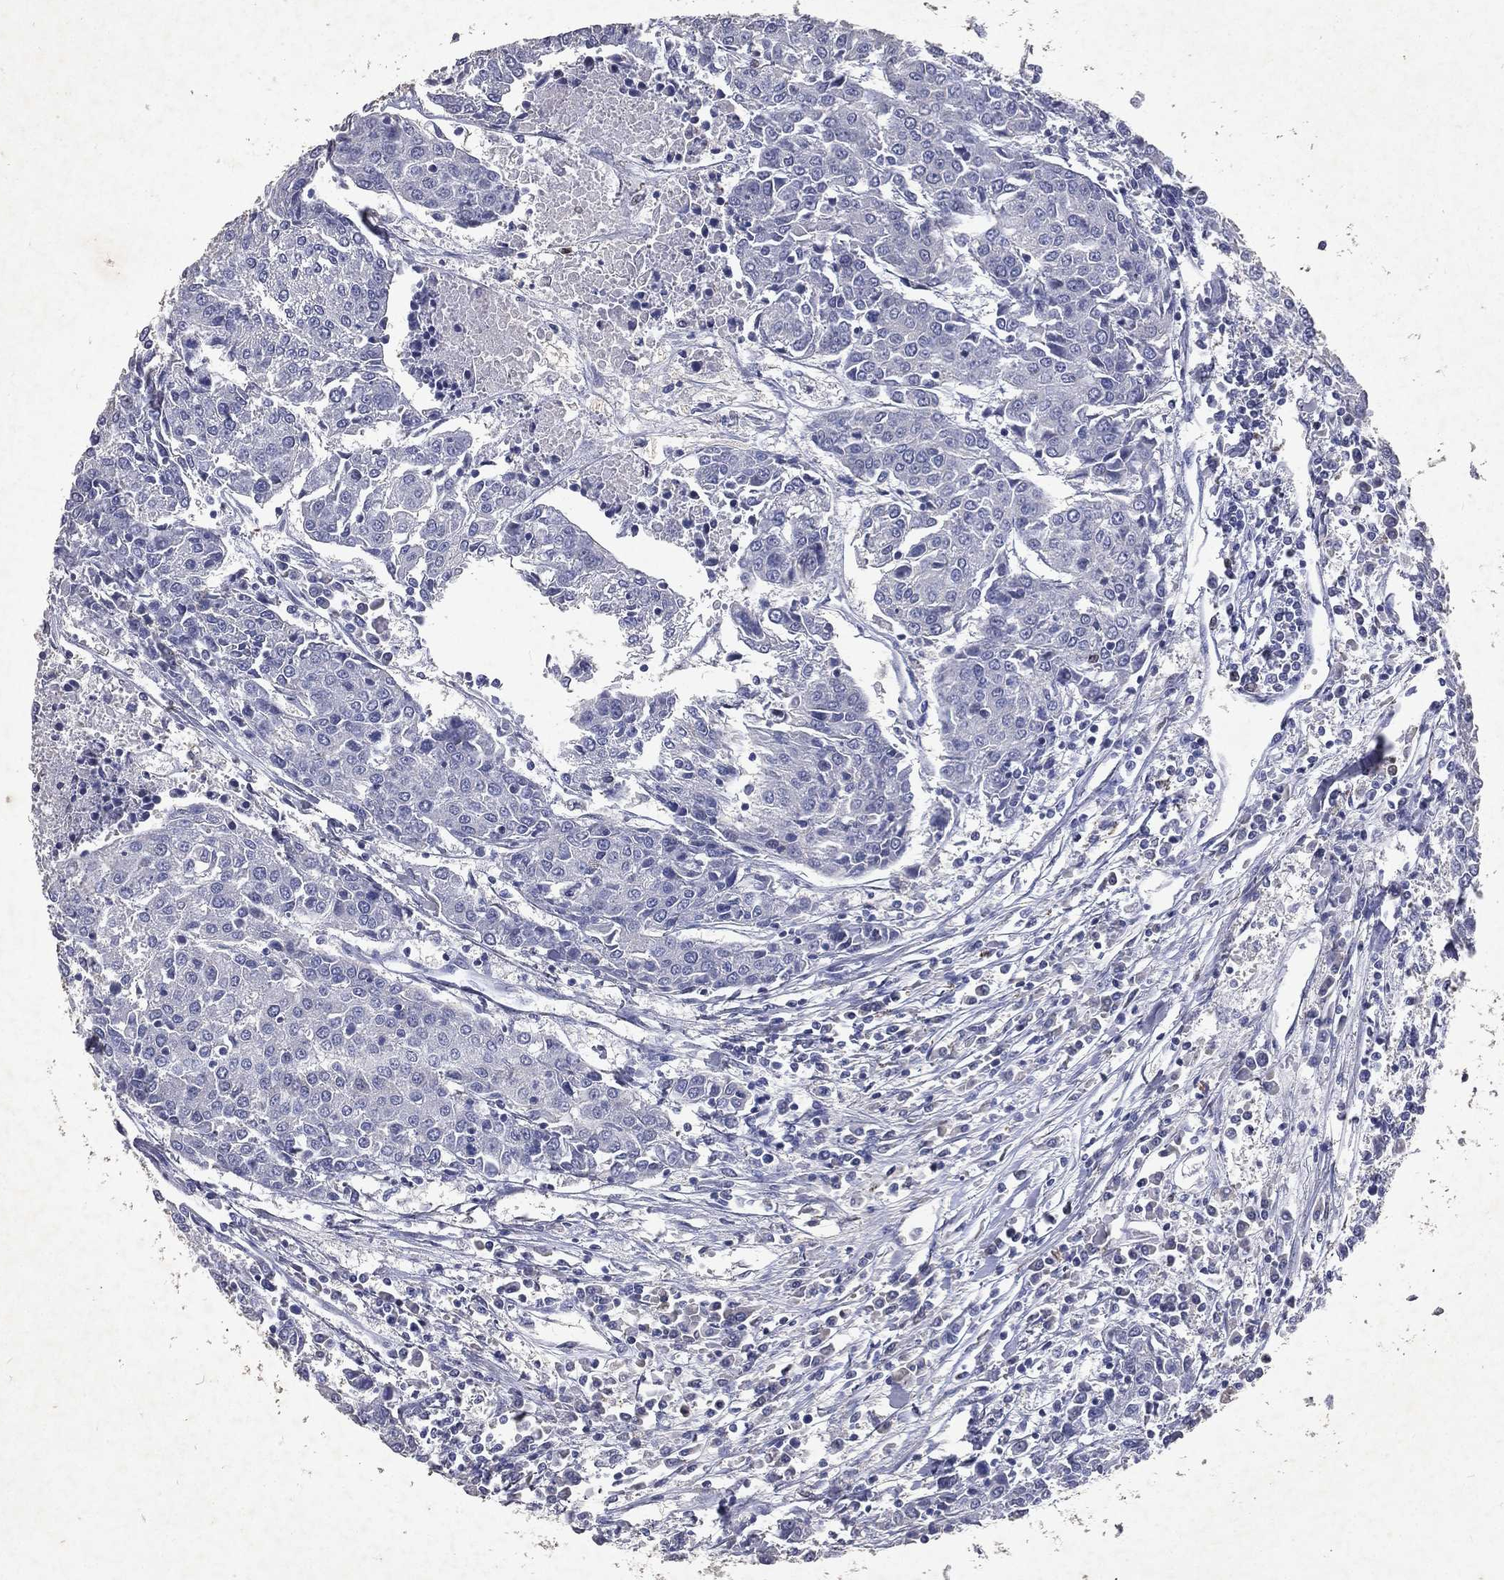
{"staining": {"intensity": "negative", "quantity": "none", "location": "none"}, "tissue": "urothelial cancer", "cell_type": "Tumor cells", "image_type": "cancer", "snomed": [{"axis": "morphology", "description": "Urothelial carcinoma, High grade"}, {"axis": "topography", "description": "Urinary bladder"}], "caption": "This is an IHC photomicrograph of human high-grade urothelial carcinoma. There is no expression in tumor cells.", "gene": "SLC34A2", "patient": {"sex": "female", "age": 85}}